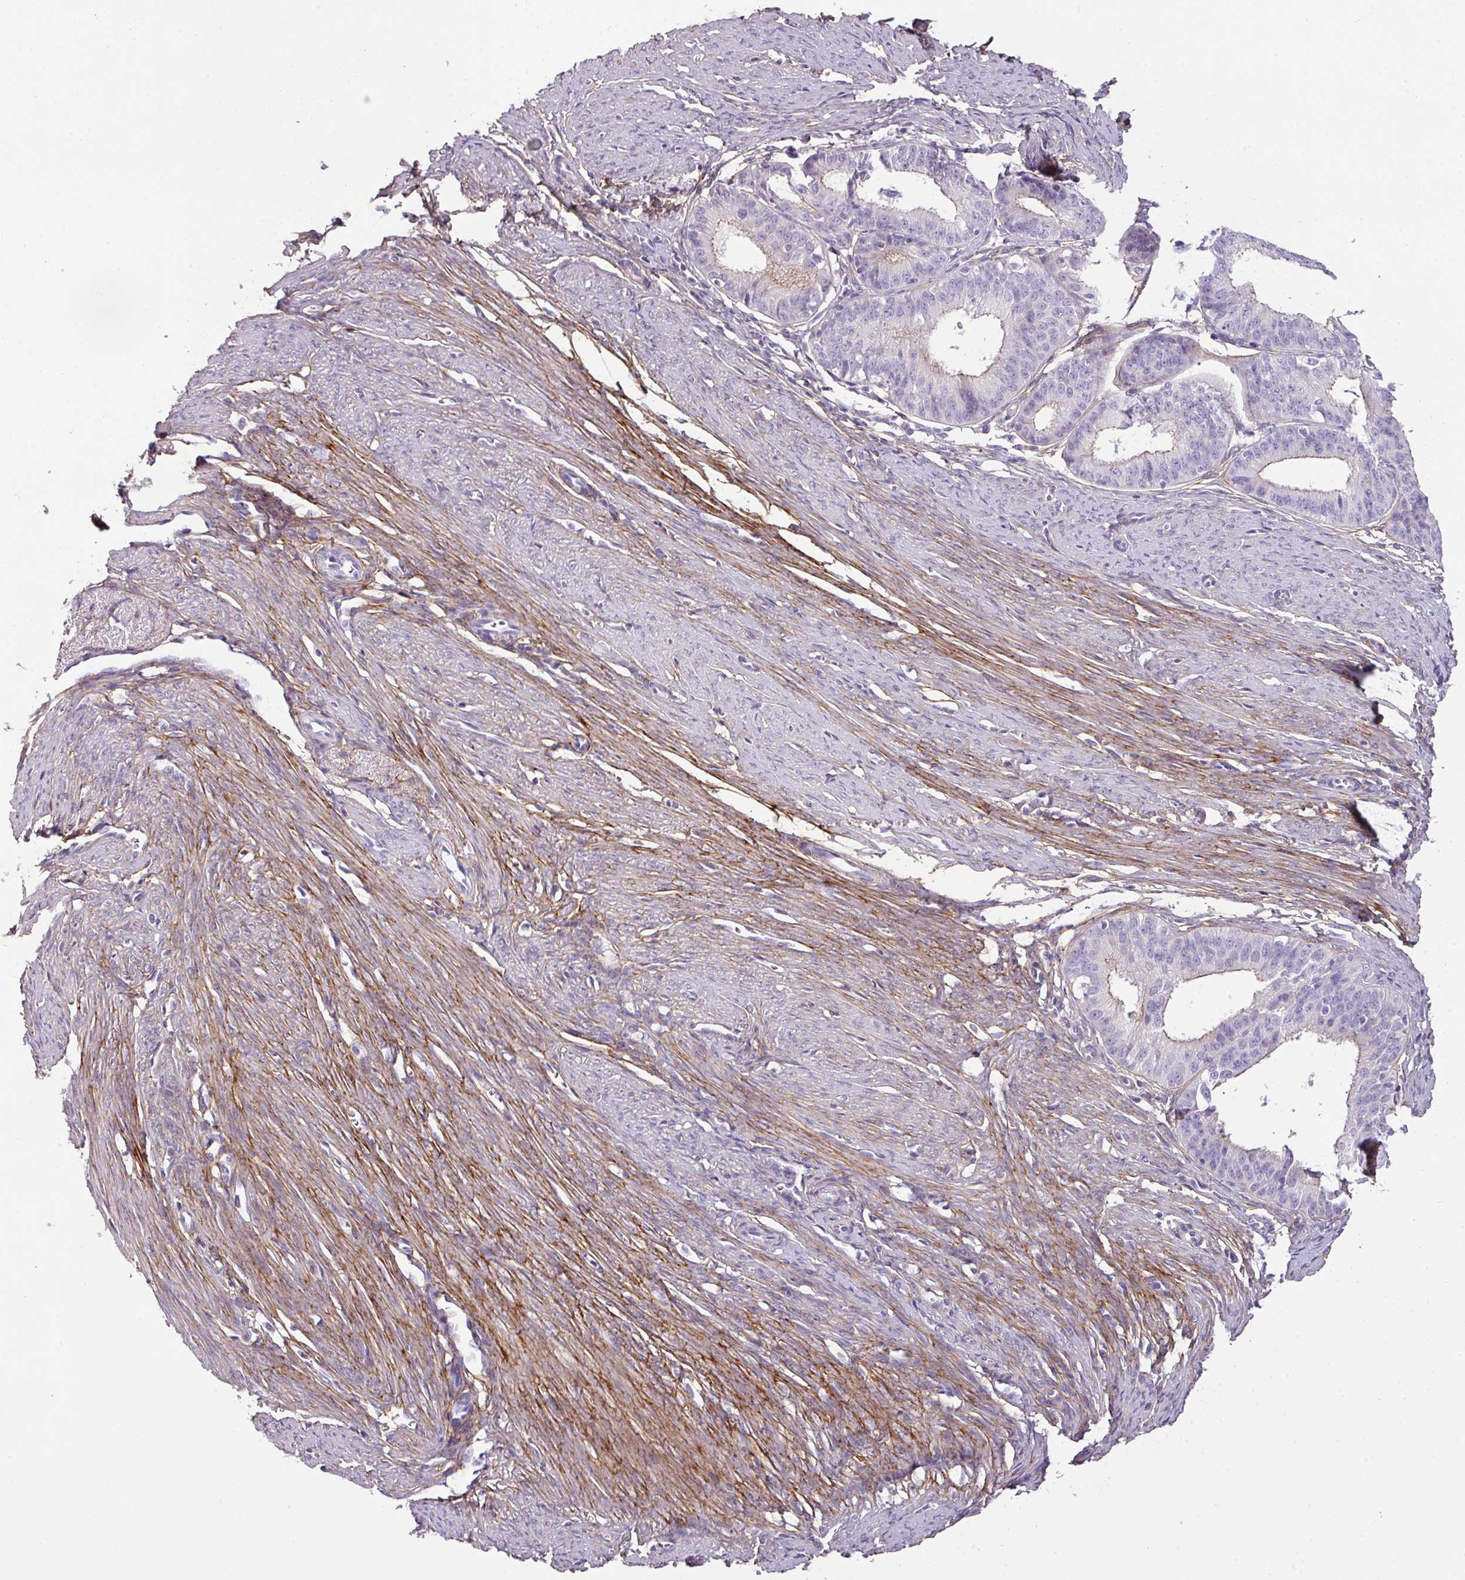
{"staining": {"intensity": "weak", "quantity": "<25%", "location": "cytoplasmic/membranous"}, "tissue": "endometrial cancer", "cell_type": "Tumor cells", "image_type": "cancer", "snomed": [{"axis": "morphology", "description": "Adenocarcinoma, NOS"}, {"axis": "topography", "description": "Endometrium"}], "caption": "Immunohistochemical staining of adenocarcinoma (endometrial) displays no significant positivity in tumor cells. (Brightfield microscopy of DAB IHC at high magnification).", "gene": "PARD6G", "patient": {"sex": "female", "age": 51}}